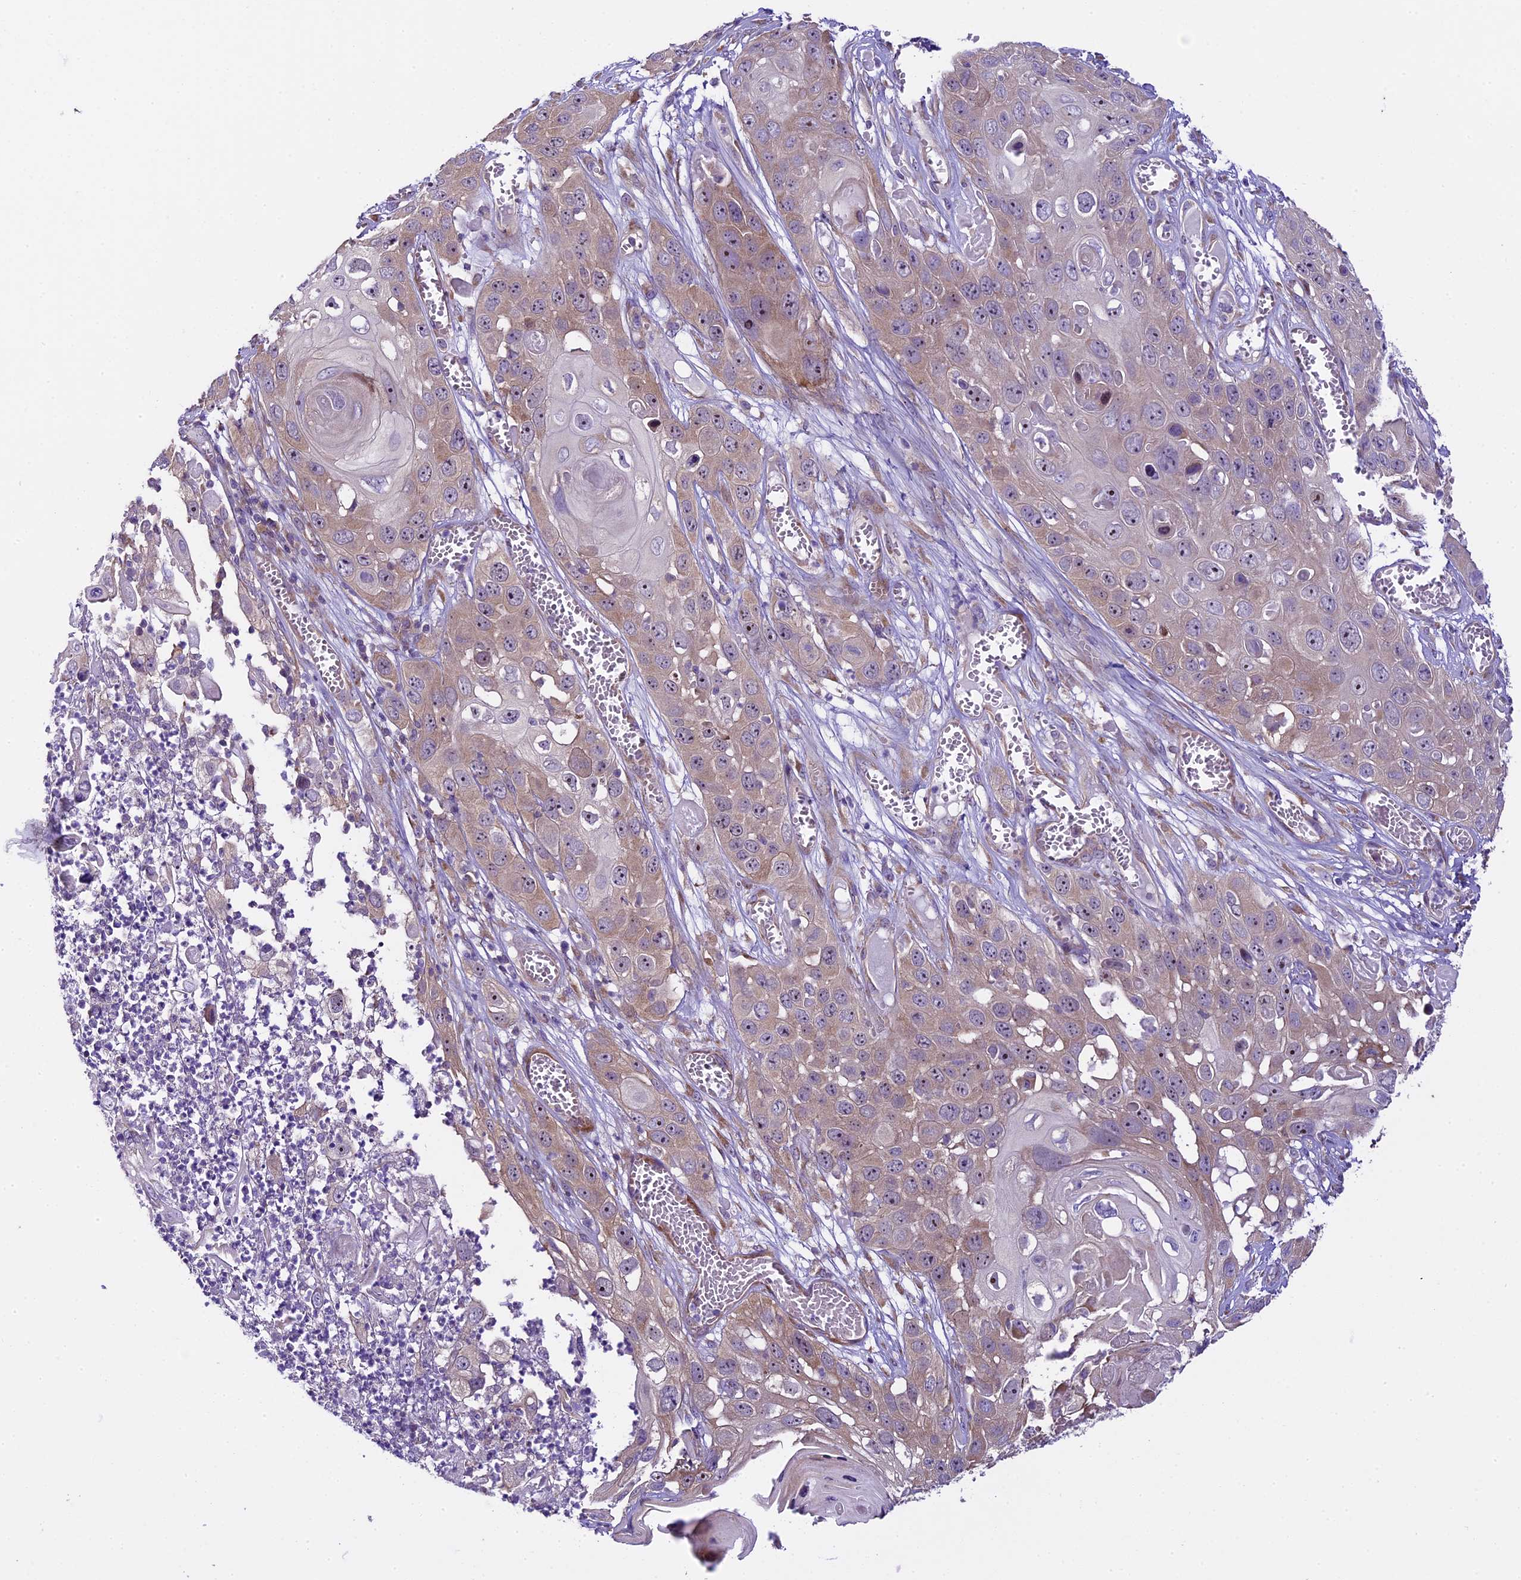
{"staining": {"intensity": "weak", "quantity": ">75%", "location": "cytoplasmic/membranous"}, "tissue": "skin cancer", "cell_type": "Tumor cells", "image_type": "cancer", "snomed": [{"axis": "morphology", "description": "Squamous cell carcinoma, NOS"}, {"axis": "topography", "description": "Skin"}], "caption": "Skin squamous cell carcinoma stained with a protein marker exhibits weak staining in tumor cells.", "gene": "SPIRE1", "patient": {"sex": "male", "age": 55}}